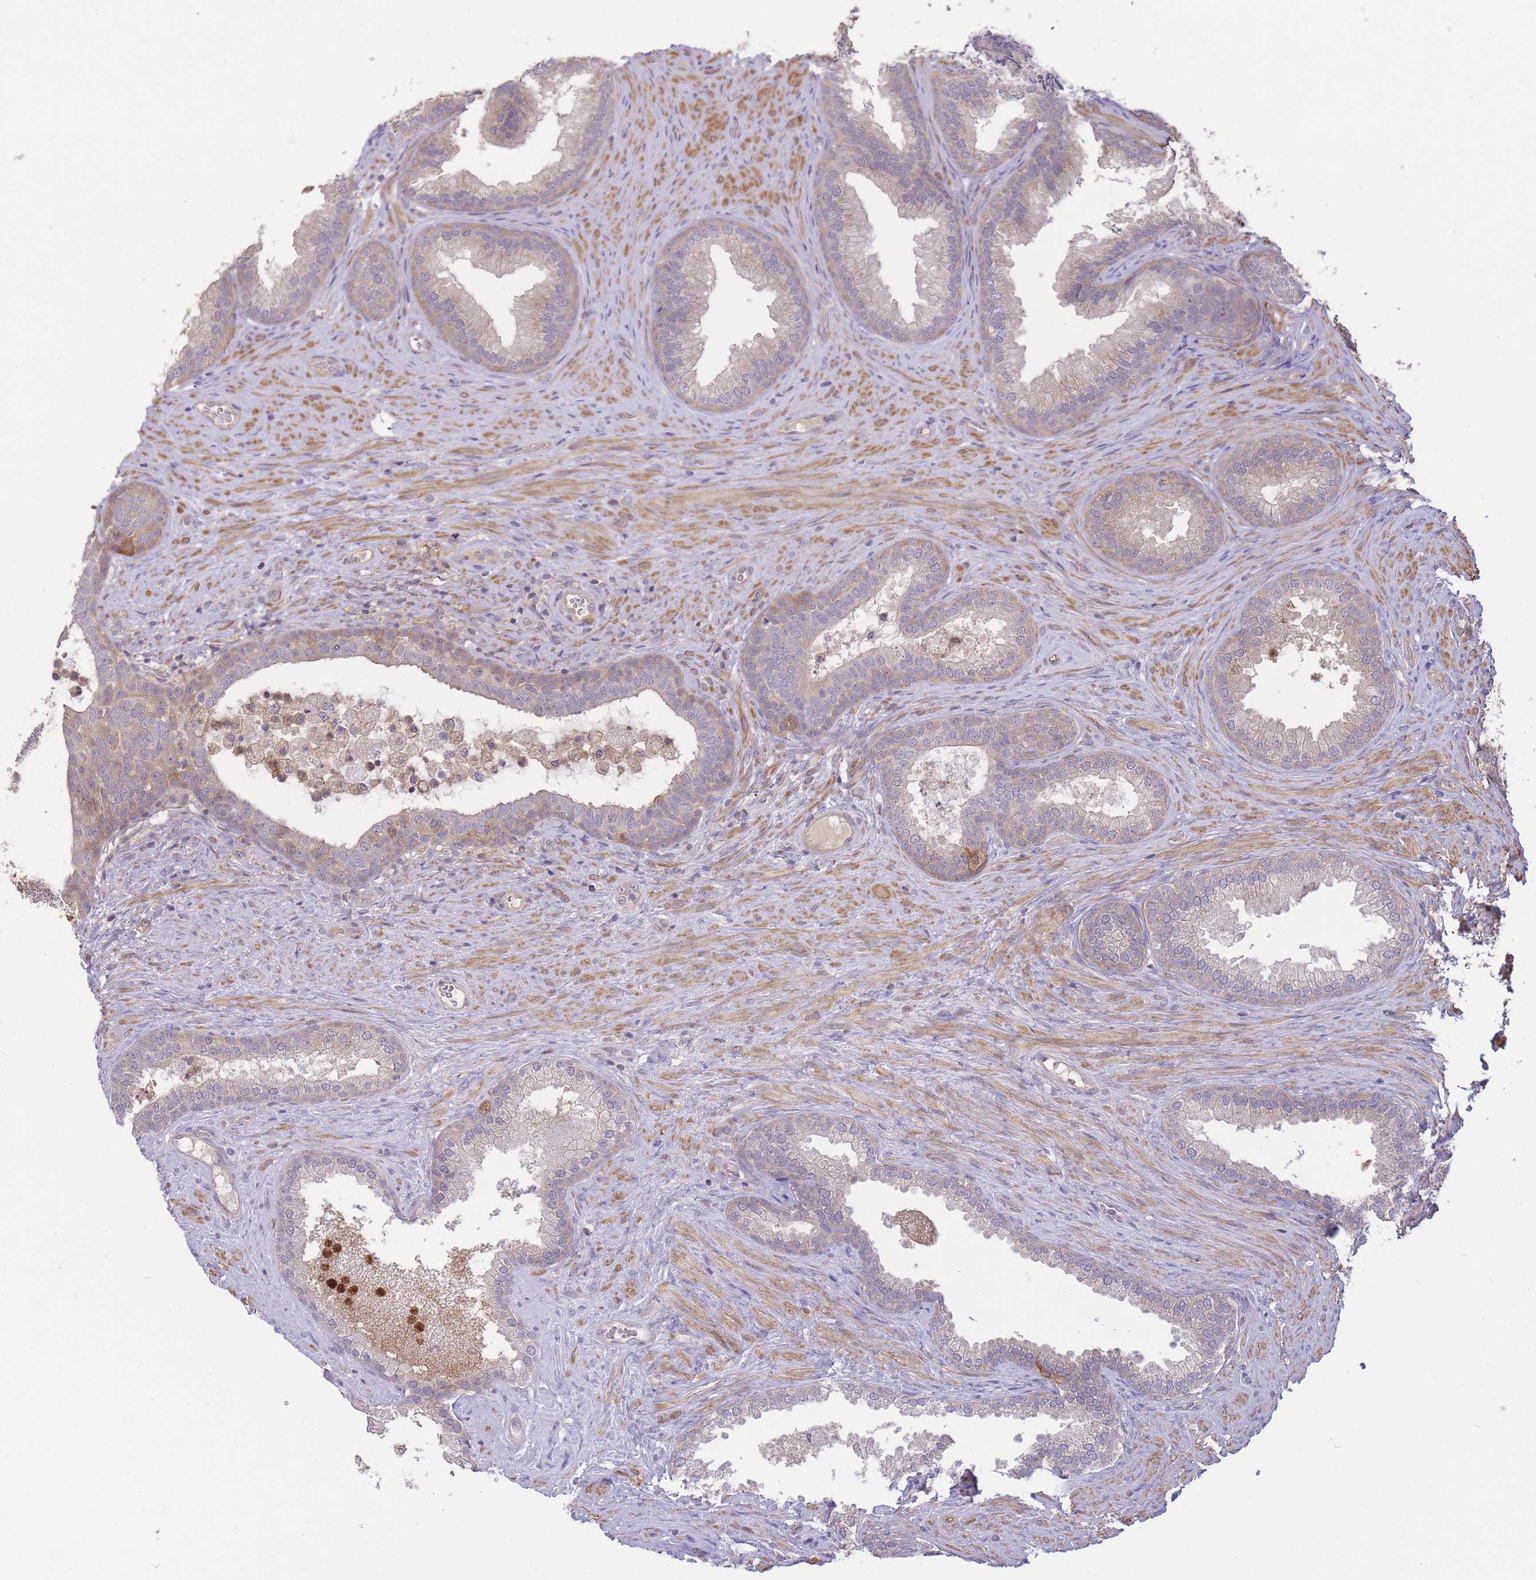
{"staining": {"intensity": "moderate", "quantity": "<25%", "location": "cytoplasmic/membranous"}, "tissue": "prostate", "cell_type": "Glandular cells", "image_type": "normal", "snomed": [{"axis": "morphology", "description": "Normal tissue, NOS"}, {"axis": "topography", "description": "Prostate"}], "caption": "High-power microscopy captured an IHC image of unremarkable prostate, revealing moderate cytoplasmic/membranous positivity in approximately <25% of glandular cells.", "gene": "ZNF304", "patient": {"sex": "male", "age": 76}}